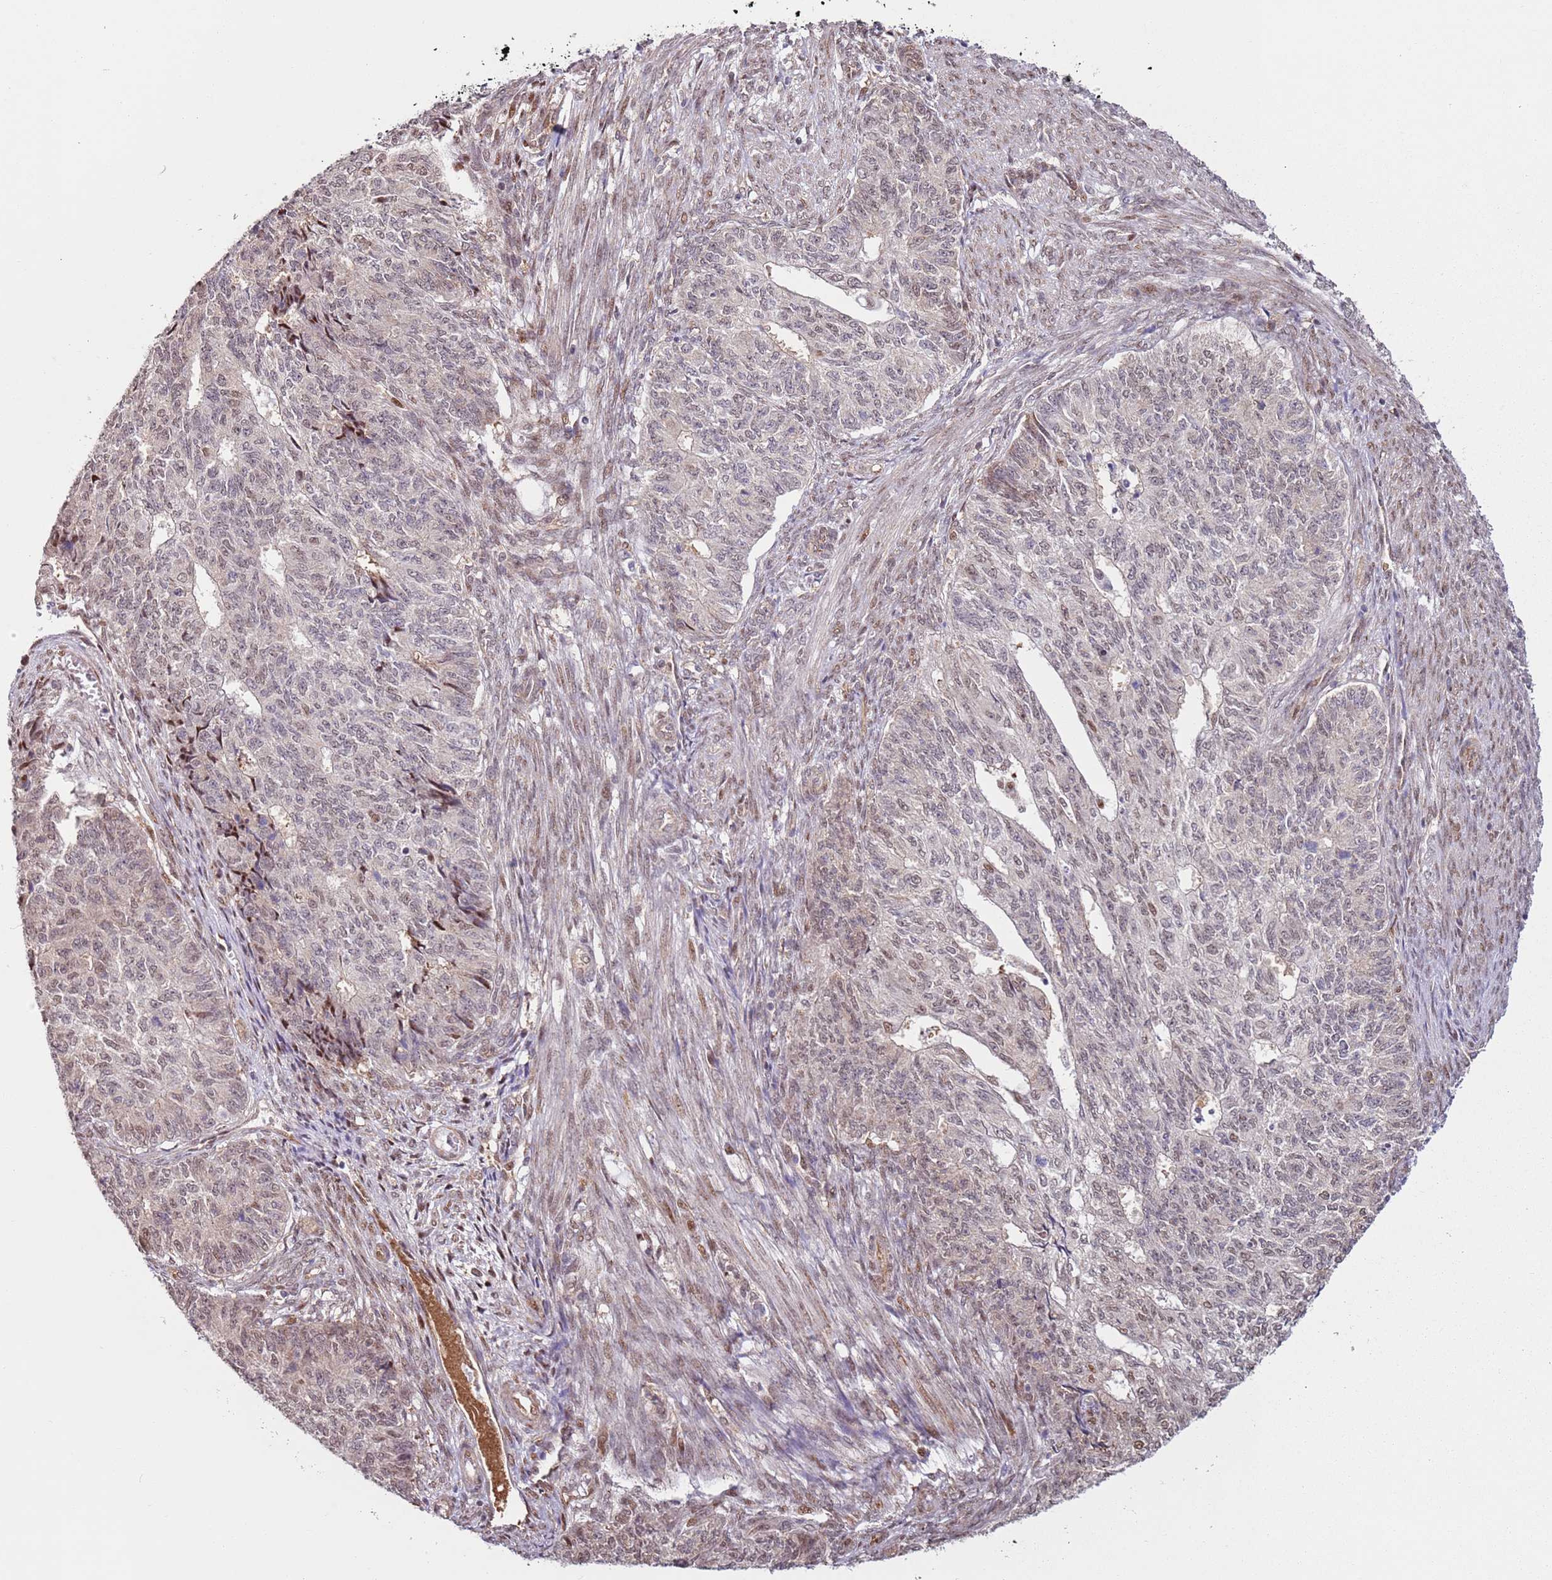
{"staining": {"intensity": "moderate", "quantity": "<25%", "location": "nuclear"}, "tissue": "endometrial cancer", "cell_type": "Tumor cells", "image_type": "cancer", "snomed": [{"axis": "morphology", "description": "Adenocarcinoma, NOS"}, {"axis": "topography", "description": "Endometrium"}], "caption": "Brown immunohistochemical staining in human endometrial cancer displays moderate nuclear positivity in about <25% of tumor cells.", "gene": "PSMD4", "patient": {"sex": "female", "age": 32}}